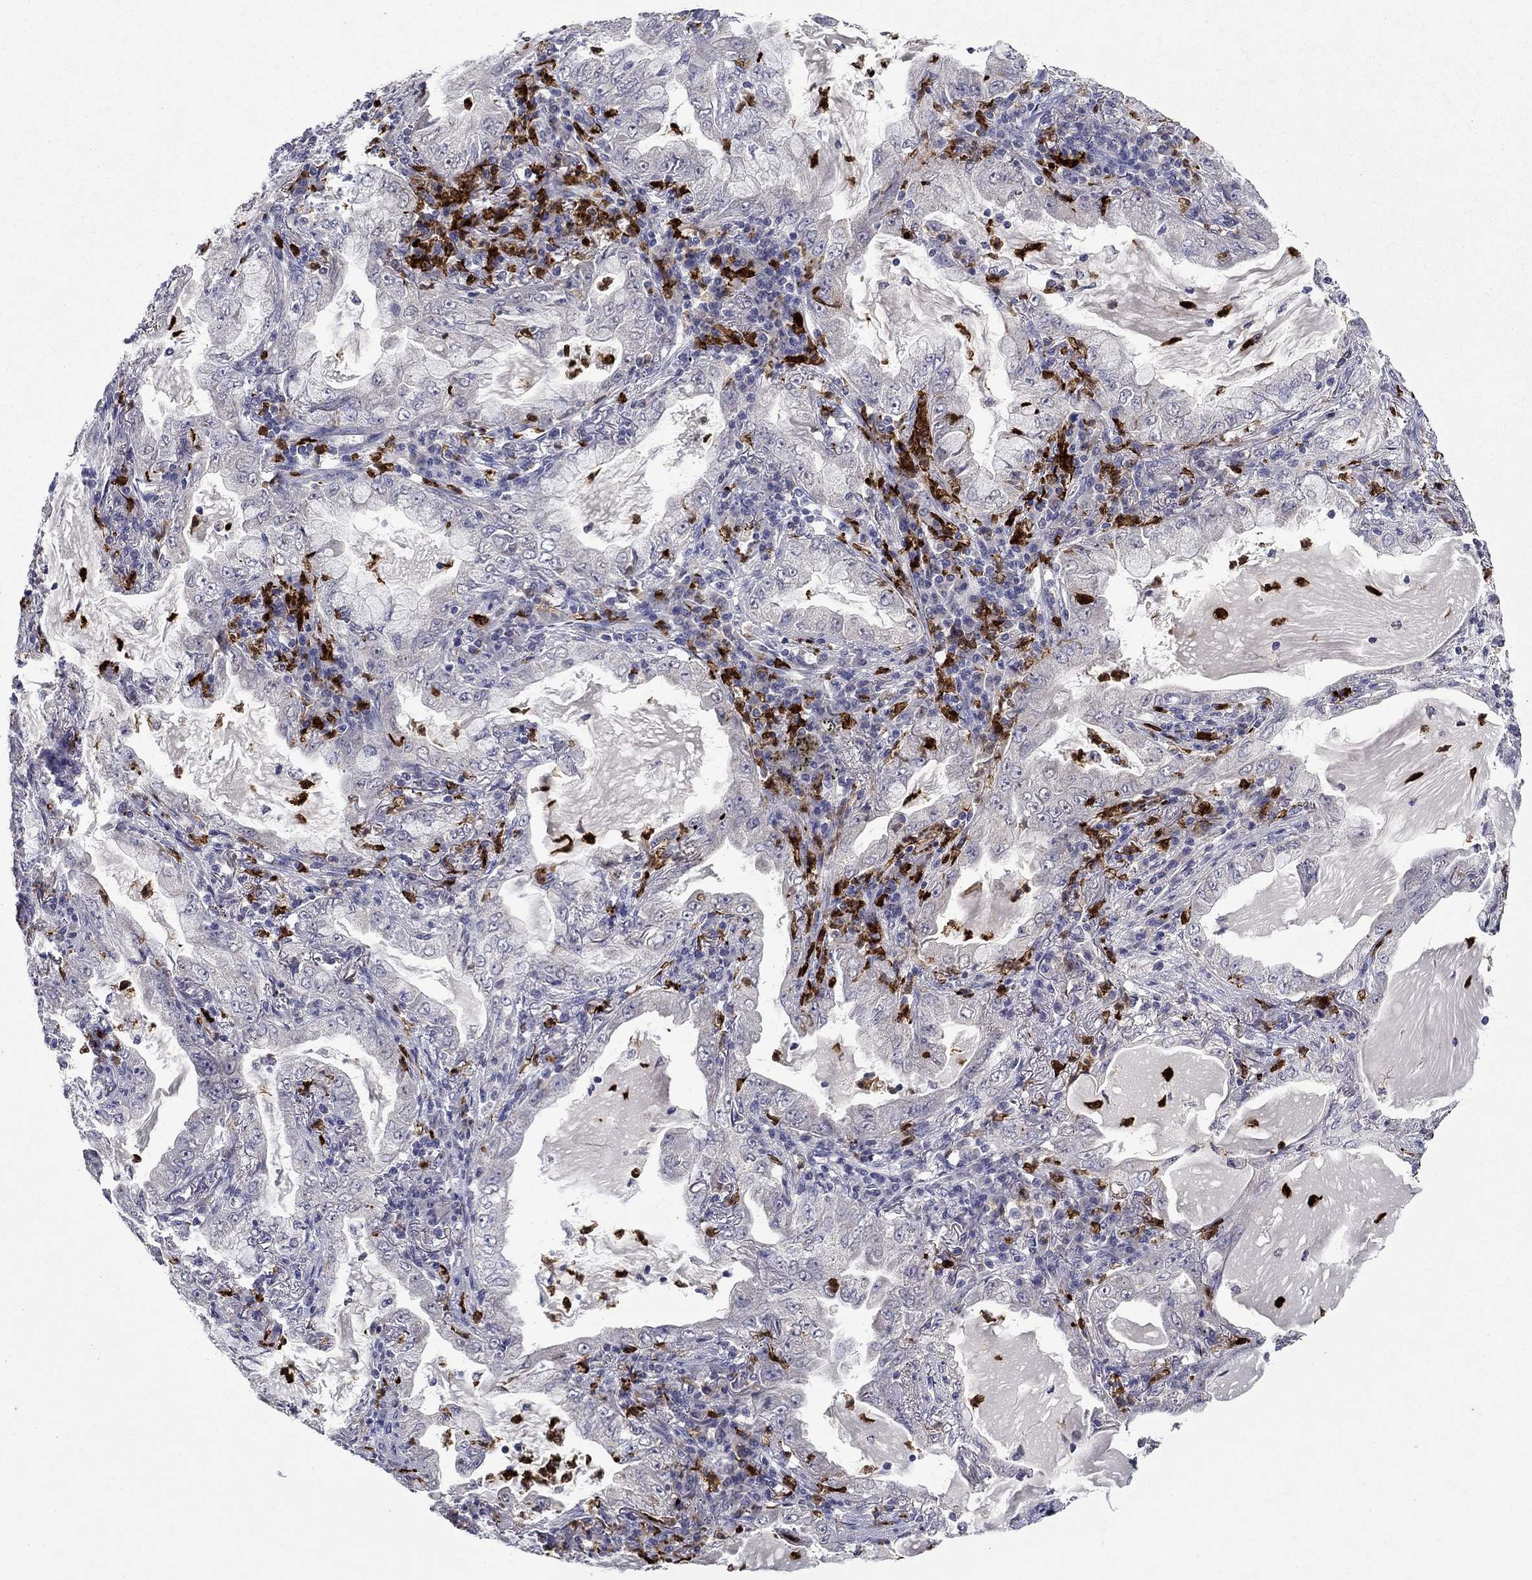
{"staining": {"intensity": "negative", "quantity": "none", "location": "none"}, "tissue": "lung cancer", "cell_type": "Tumor cells", "image_type": "cancer", "snomed": [{"axis": "morphology", "description": "Adenocarcinoma, NOS"}, {"axis": "topography", "description": "Lung"}], "caption": "The IHC micrograph has no significant positivity in tumor cells of lung adenocarcinoma tissue.", "gene": "IRF5", "patient": {"sex": "female", "age": 73}}